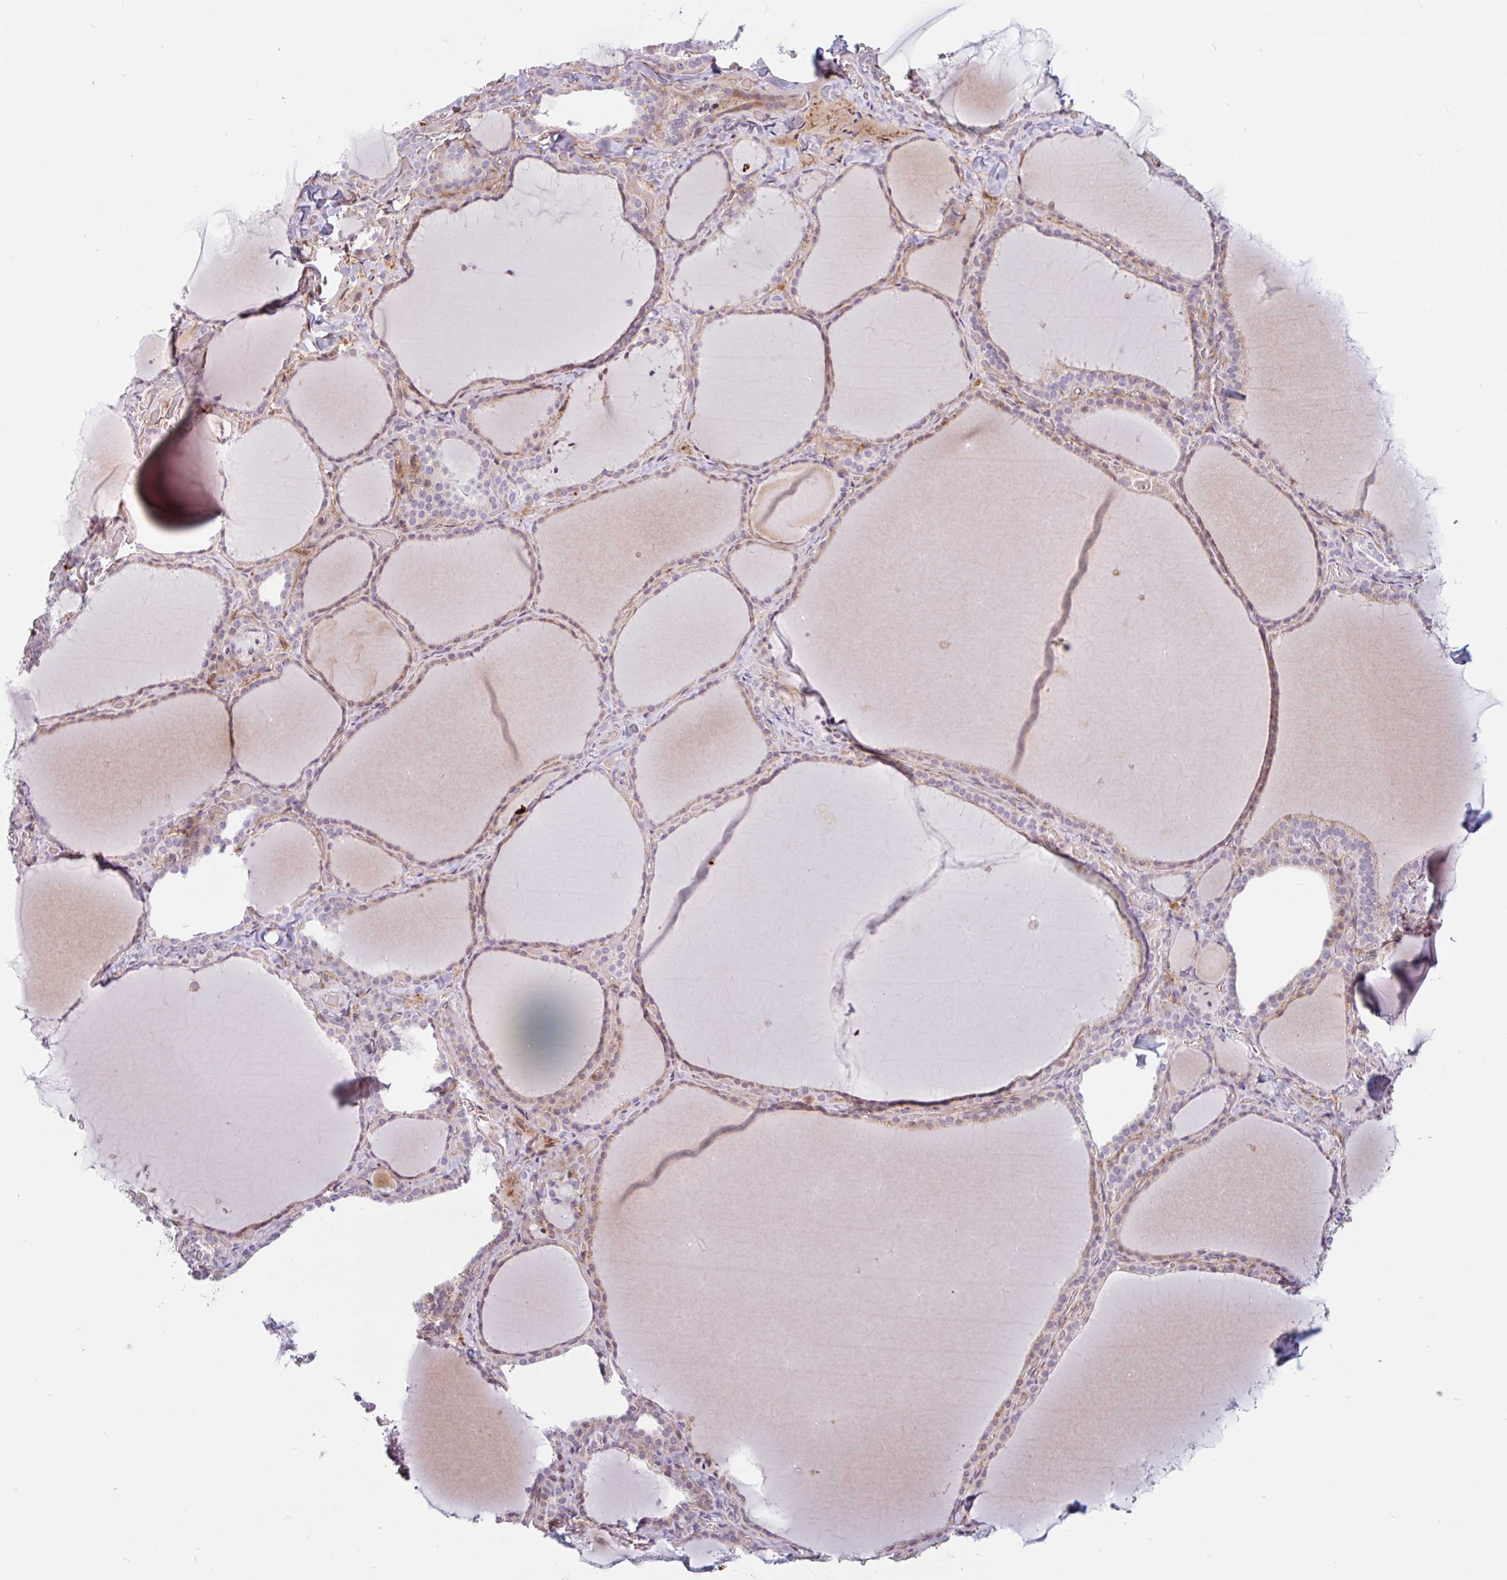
{"staining": {"intensity": "moderate", "quantity": "<25%", "location": "nuclear"}, "tissue": "thyroid gland", "cell_type": "Glandular cells", "image_type": "normal", "snomed": [{"axis": "morphology", "description": "Normal tissue, NOS"}, {"axis": "topography", "description": "Thyroid gland"}], "caption": "A low amount of moderate nuclear expression is seen in approximately <25% of glandular cells in benign thyroid gland.", "gene": "TMEM119", "patient": {"sex": "female", "age": 22}}